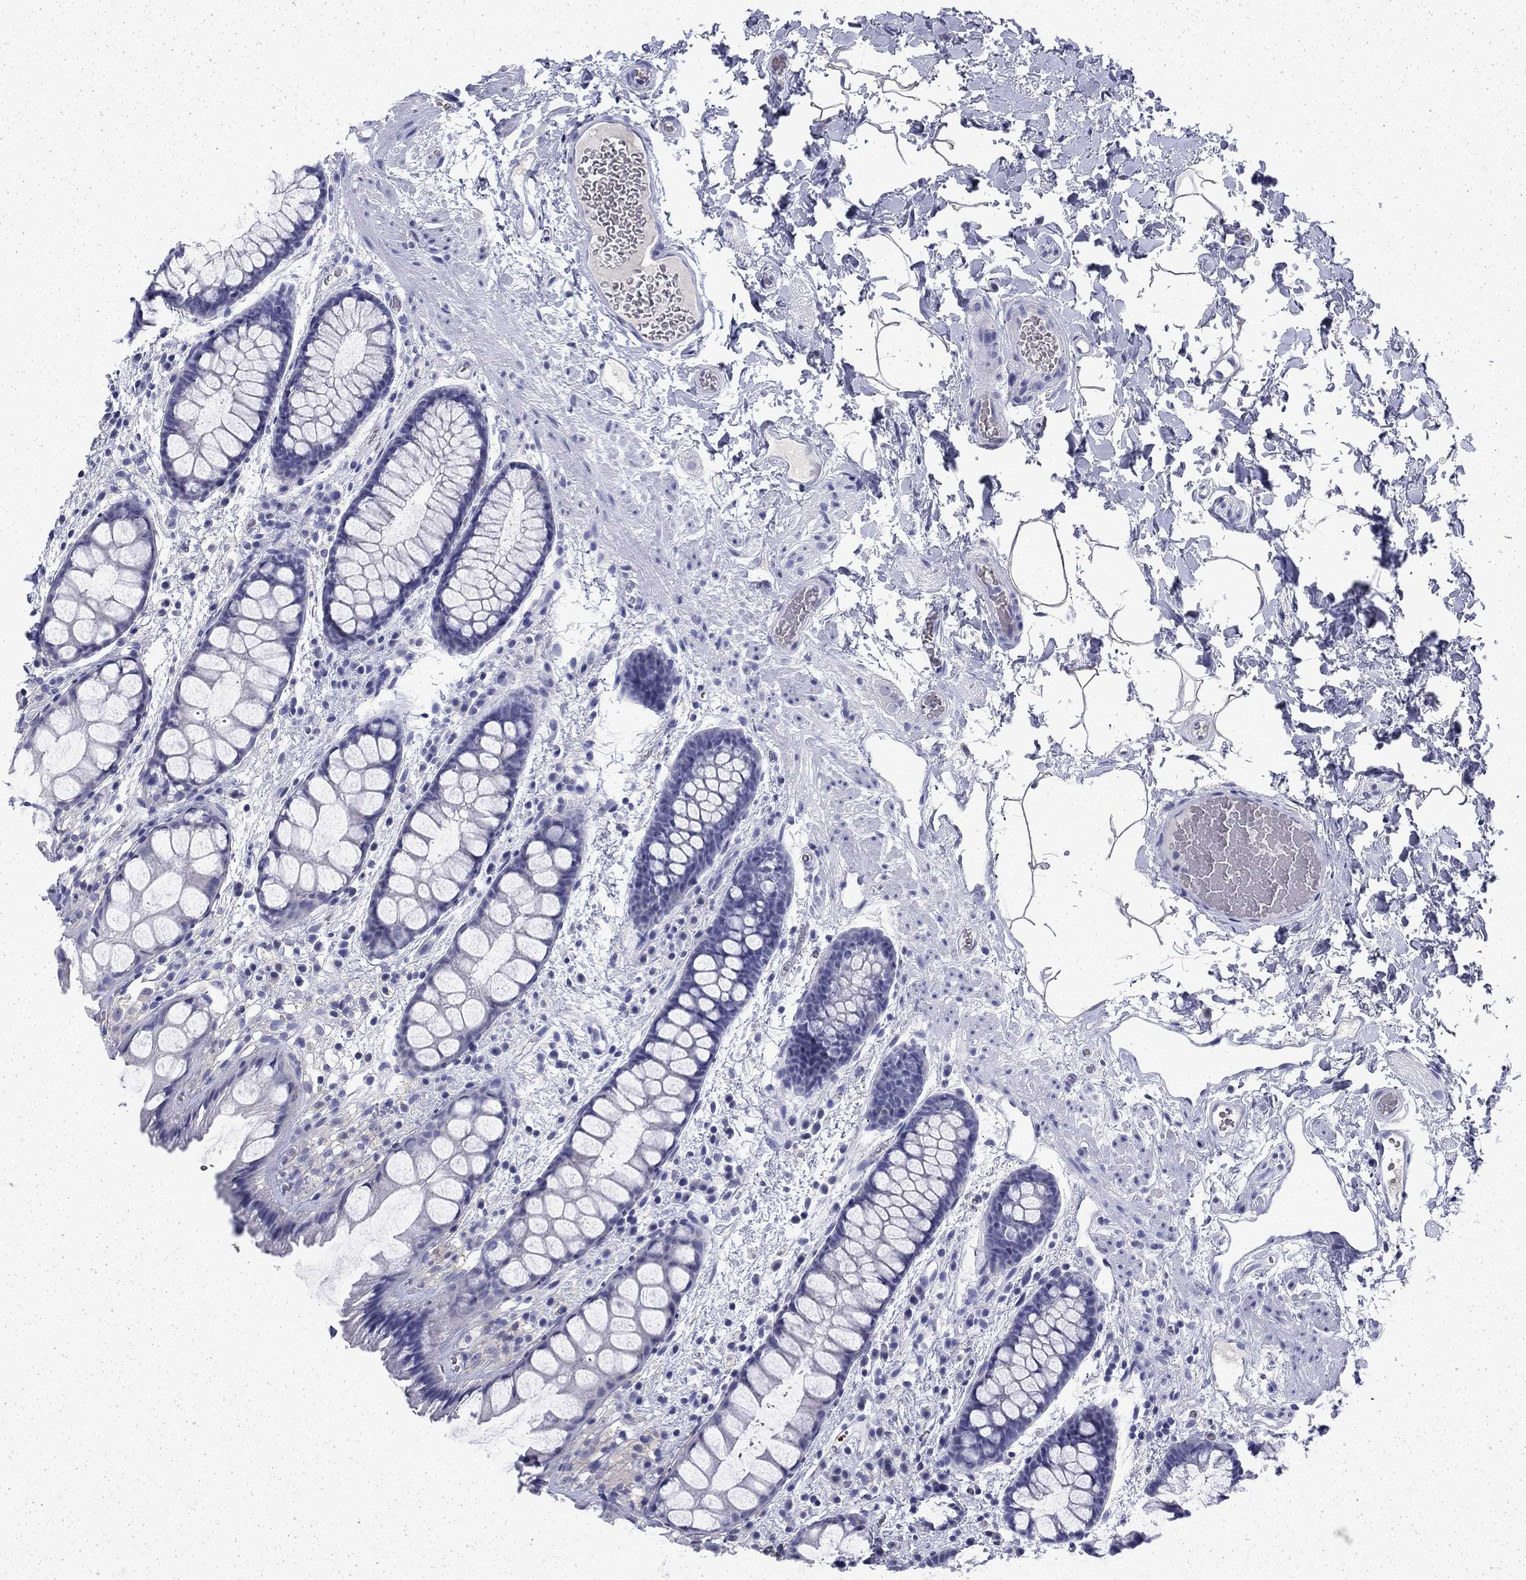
{"staining": {"intensity": "negative", "quantity": "none", "location": "none"}, "tissue": "rectum", "cell_type": "Glandular cells", "image_type": "normal", "snomed": [{"axis": "morphology", "description": "Normal tissue, NOS"}, {"axis": "topography", "description": "Rectum"}], "caption": "Immunohistochemical staining of benign rectum reveals no significant expression in glandular cells. The staining was performed using DAB to visualize the protein expression in brown, while the nuclei were stained in blue with hematoxylin (Magnification: 20x).", "gene": "ENPP6", "patient": {"sex": "female", "age": 62}}